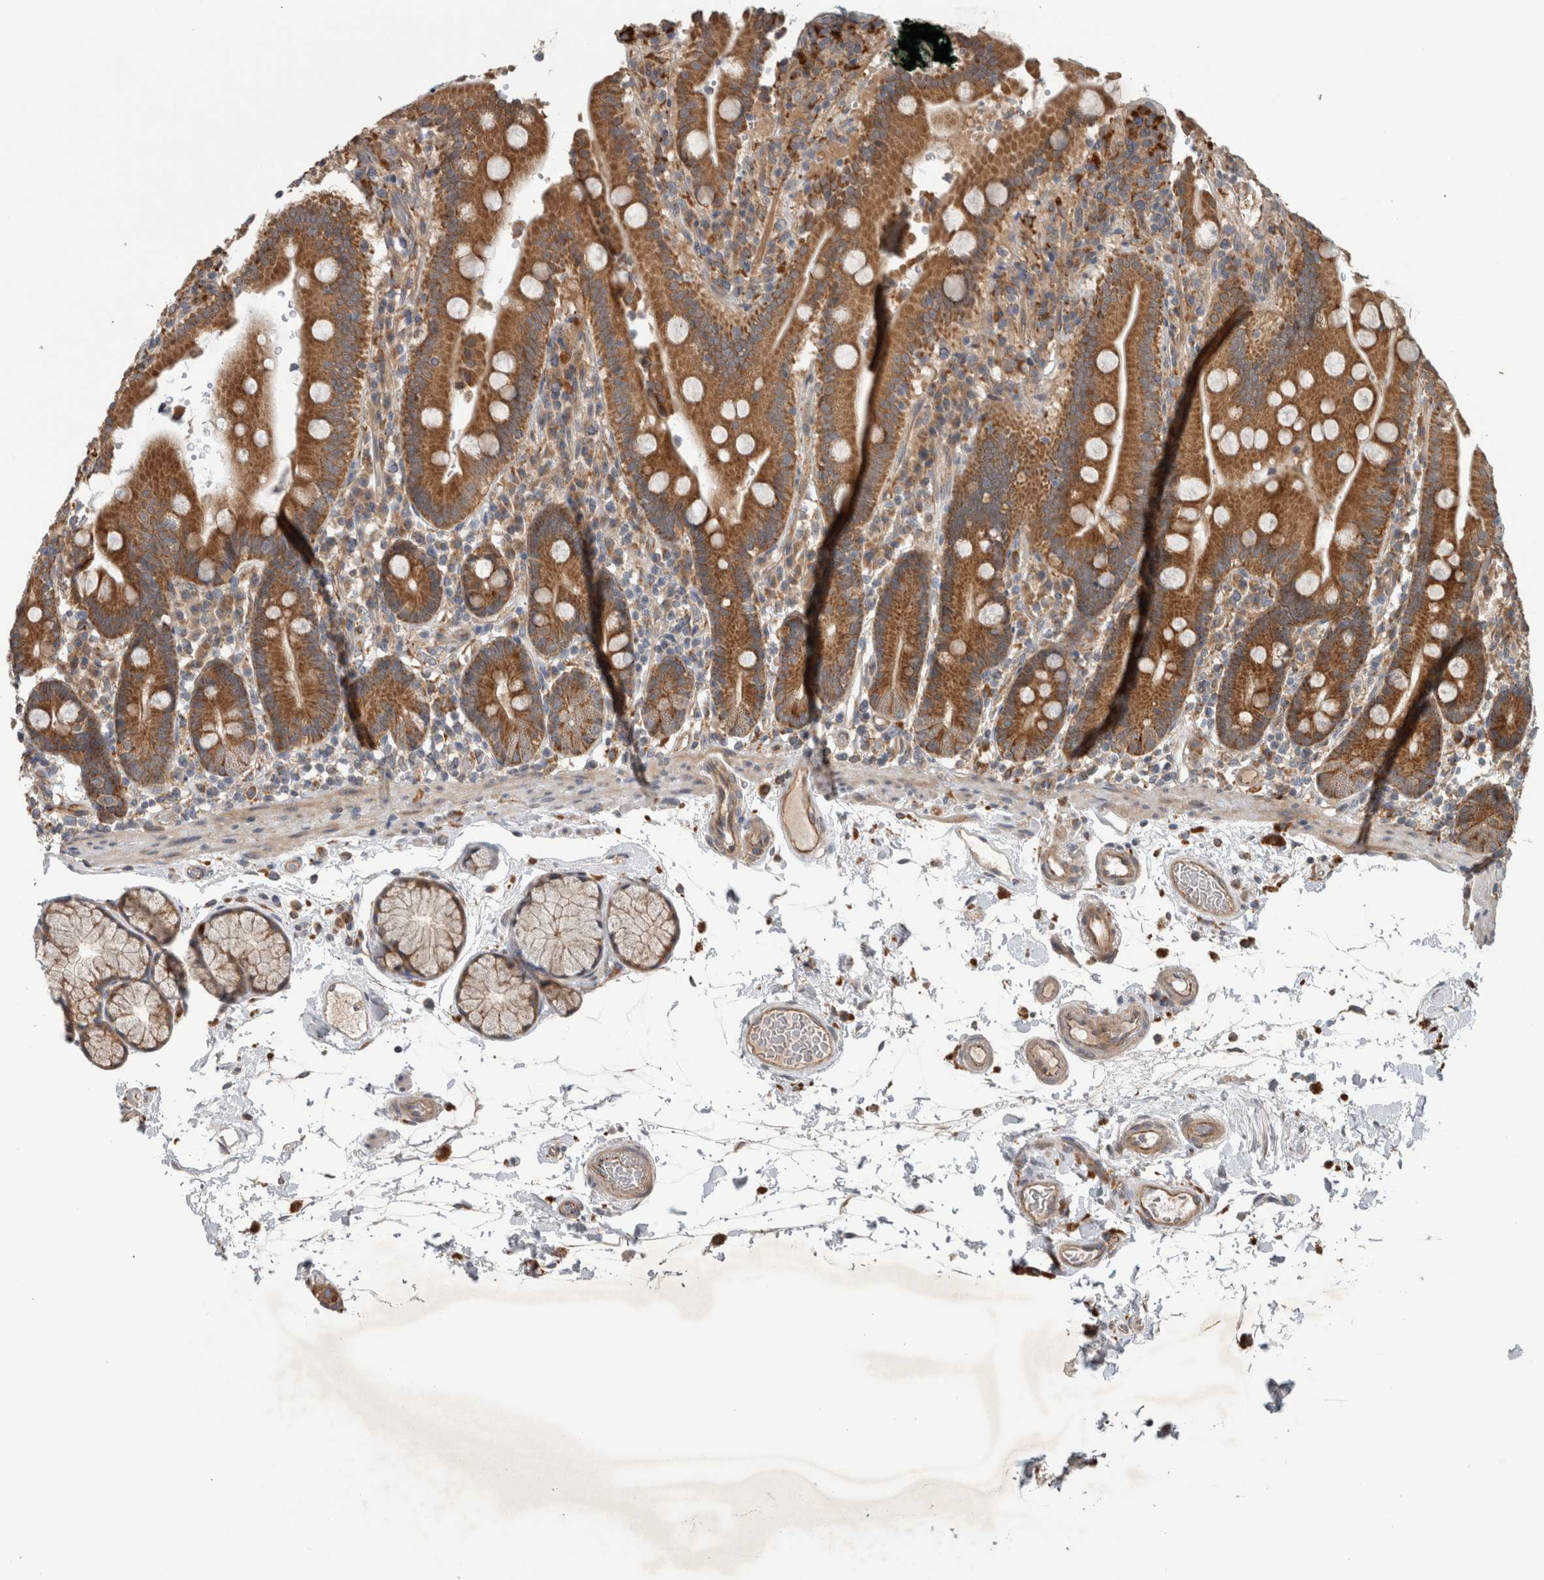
{"staining": {"intensity": "strong", "quantity": ">75%", "location": "cytoplasmic/membranous"}, "tissue": "duodenum", "cell_type": "Glandular cells", "image_type": "normal", "snomed": [{"axis": "morphology", "description": "Normal tissue, NOS"}, {"axis": "topography", "description": "Small intestine, NOS"}], "caption": "Duodenum stained with immunohistochemistry shows strong cytoplasmic/membranous staining in about >75% of glandular cells. Nuclei are stained in blue.", "gene": "ADGRL3", "patient": {"sex": "female", "age": 71}}